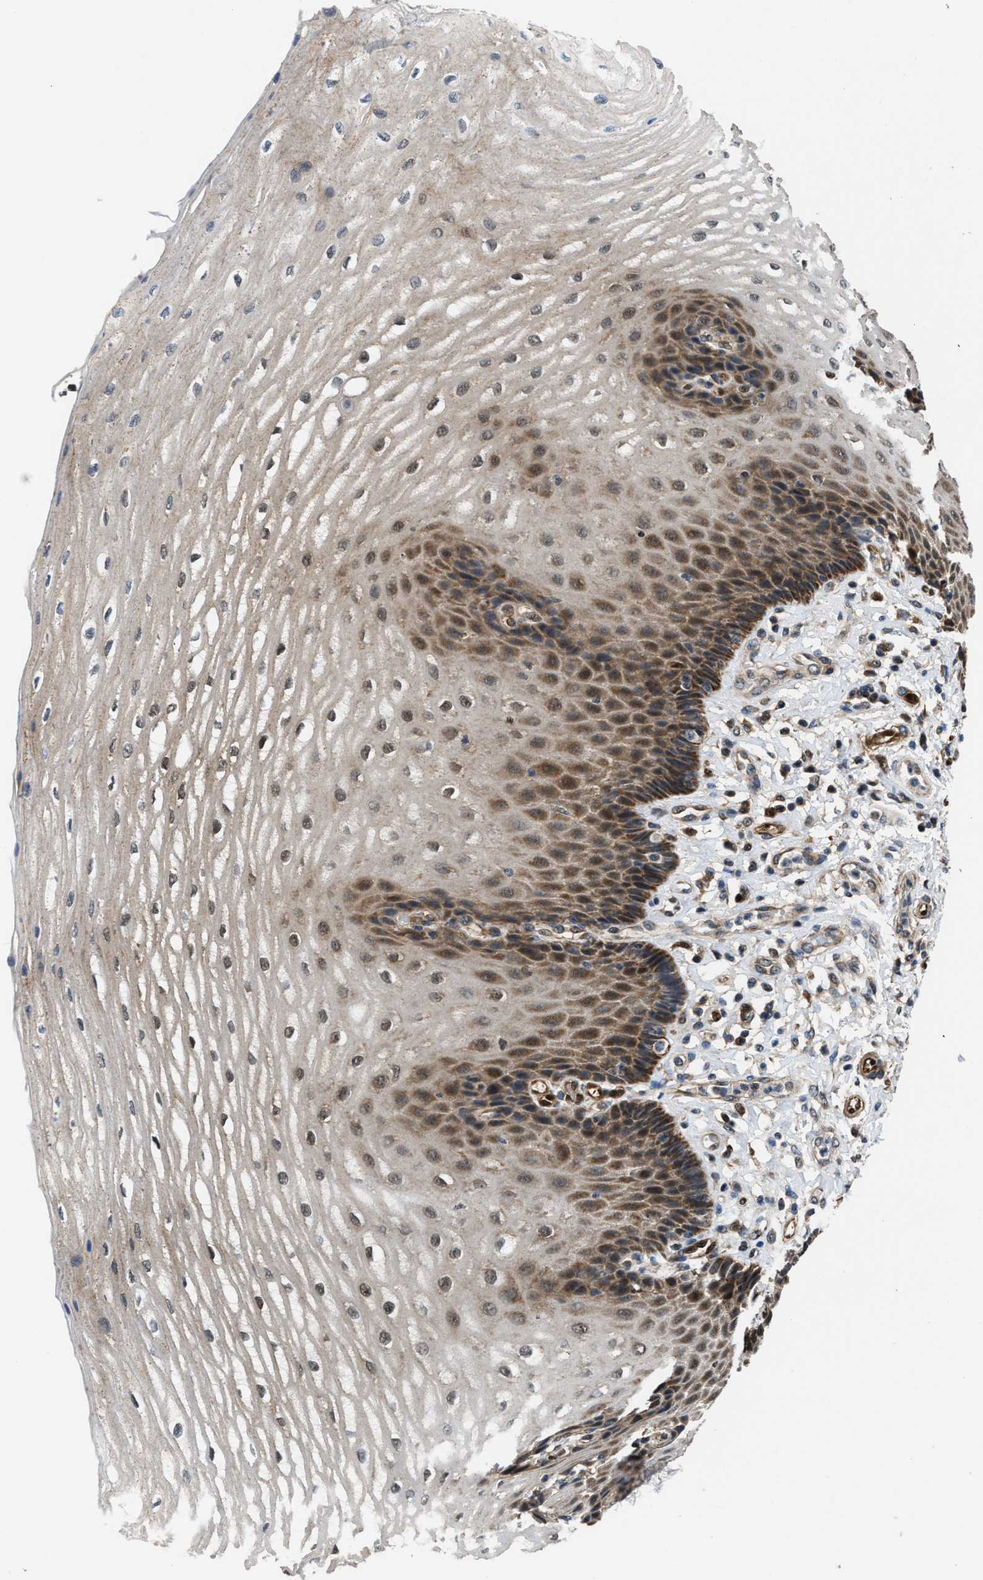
{"staining": {"intensity": "moderate", "quantity": ">75%", "location": "cytoplasmic/membranous,nuclear"}, "tissue": "esophagus", "cell_type": "Squamous epithelial cells", "image_type": "normal", "snomed": [{"axis": "morphology", "description": "Normal tissue, NOS"}, {"axis": "topography", "description": "Esophagus"}], "caption": "This photomicrograph displays immunohistochemistry (IHC) staining of unremarkable human esophagus, with medium moderate cytoplasmic/membranous,nuclear staining in approximately >75% of squamous epithelial cells.", "gene": "PPA1", "patient": {"sex": "male", "age": 54}}